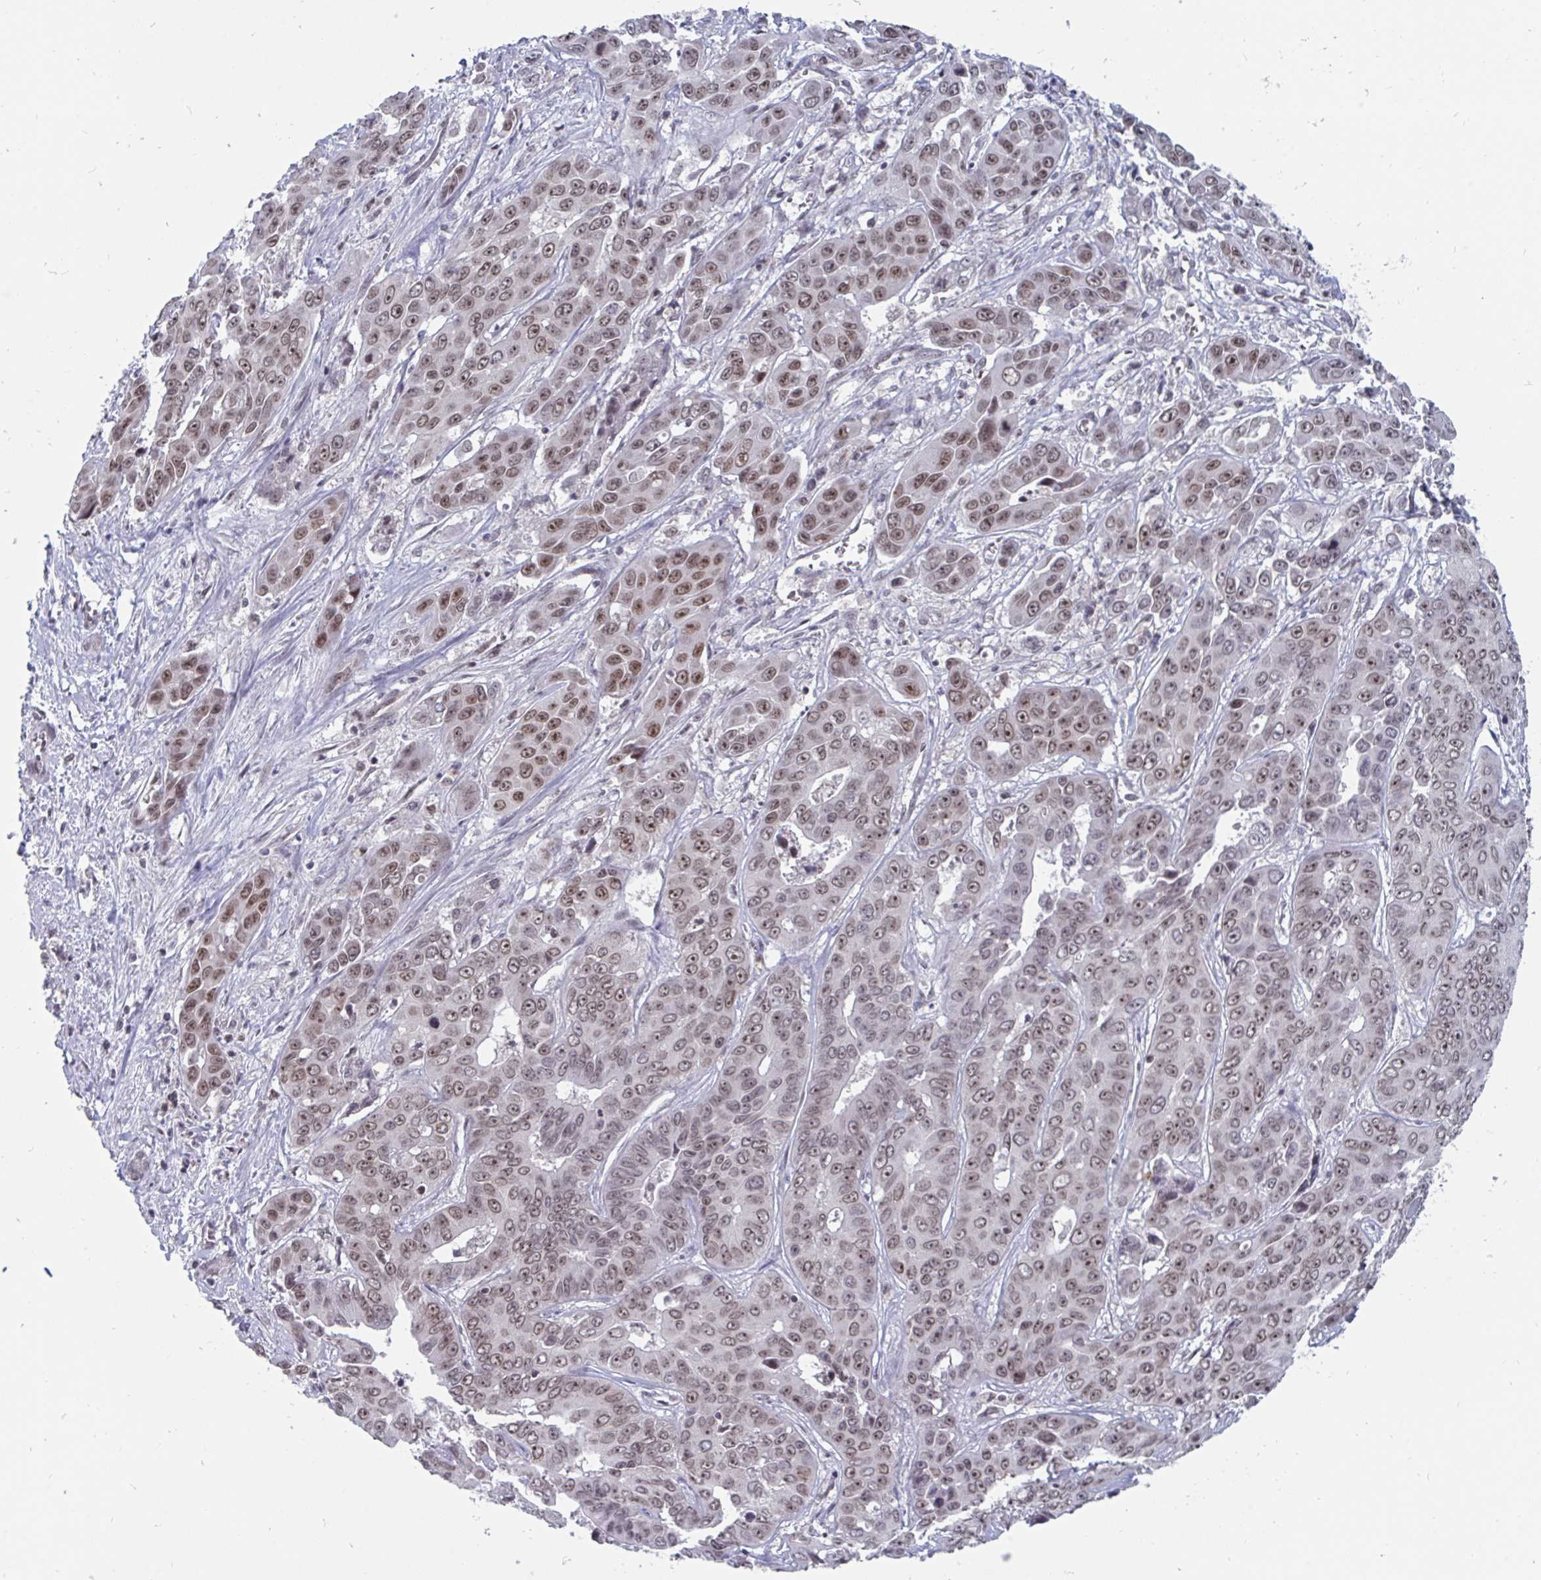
{"staining": {"intensity": "weak", "quantity": ">75%", "location": "nuclear"}, "tissue": "liver cancer", "cell_type": "Tumor cells", "image_type": "cancer", "snomed": [{"axis": "morphology", "description": "Cholangiocarcinoma"}, {"axis": "topography", "description": "Liver"}], "caption": "Liver cholangiocarcinoma stained with a brown dye exhibits weak nuclear positive staining in approximately >75% of tumor cells.", "gene": "TRIP12", "patient": {"sex": "female", "age": 52}}